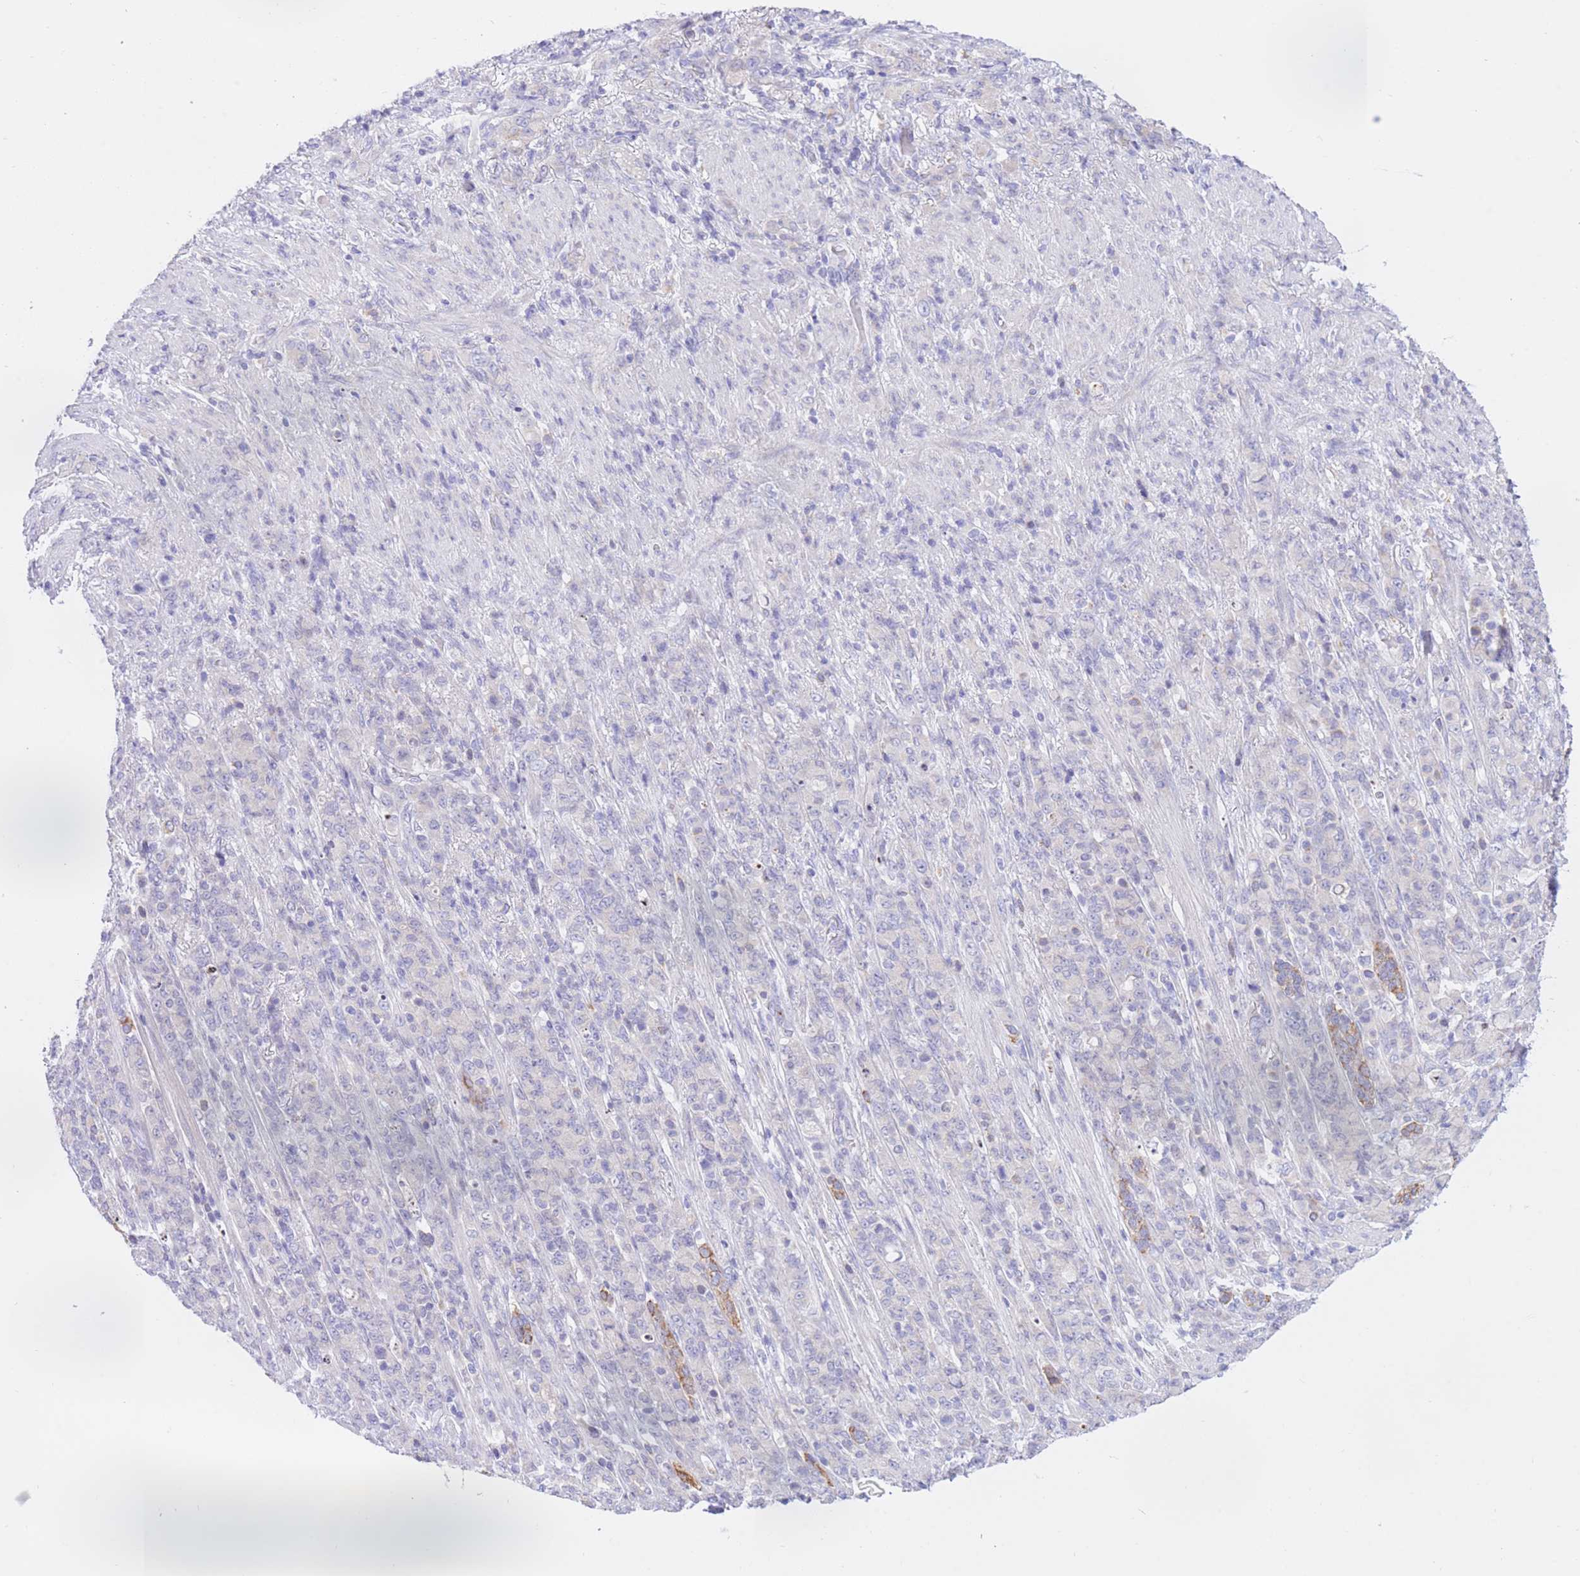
{"staining": {"intensity": "negative", "quantity": "none", "location": "none"}, "tissue": "stomach cancer", "cell_type": "Tumor cells", "image_type": "cancer", "snomed": [{"axis": "morphology", "description": "Adenocarcinoma, NOS"}, {"axis": "topography", "description": "Stomach"}], "caption": "DAB (3,3'-diaminobenzidine) immunohistochemical staining of human stomach cancer exhibits no significant staining in tumor cells.", "gene": "RPL39L", "patient": {"sex": "female", "age": 79}}